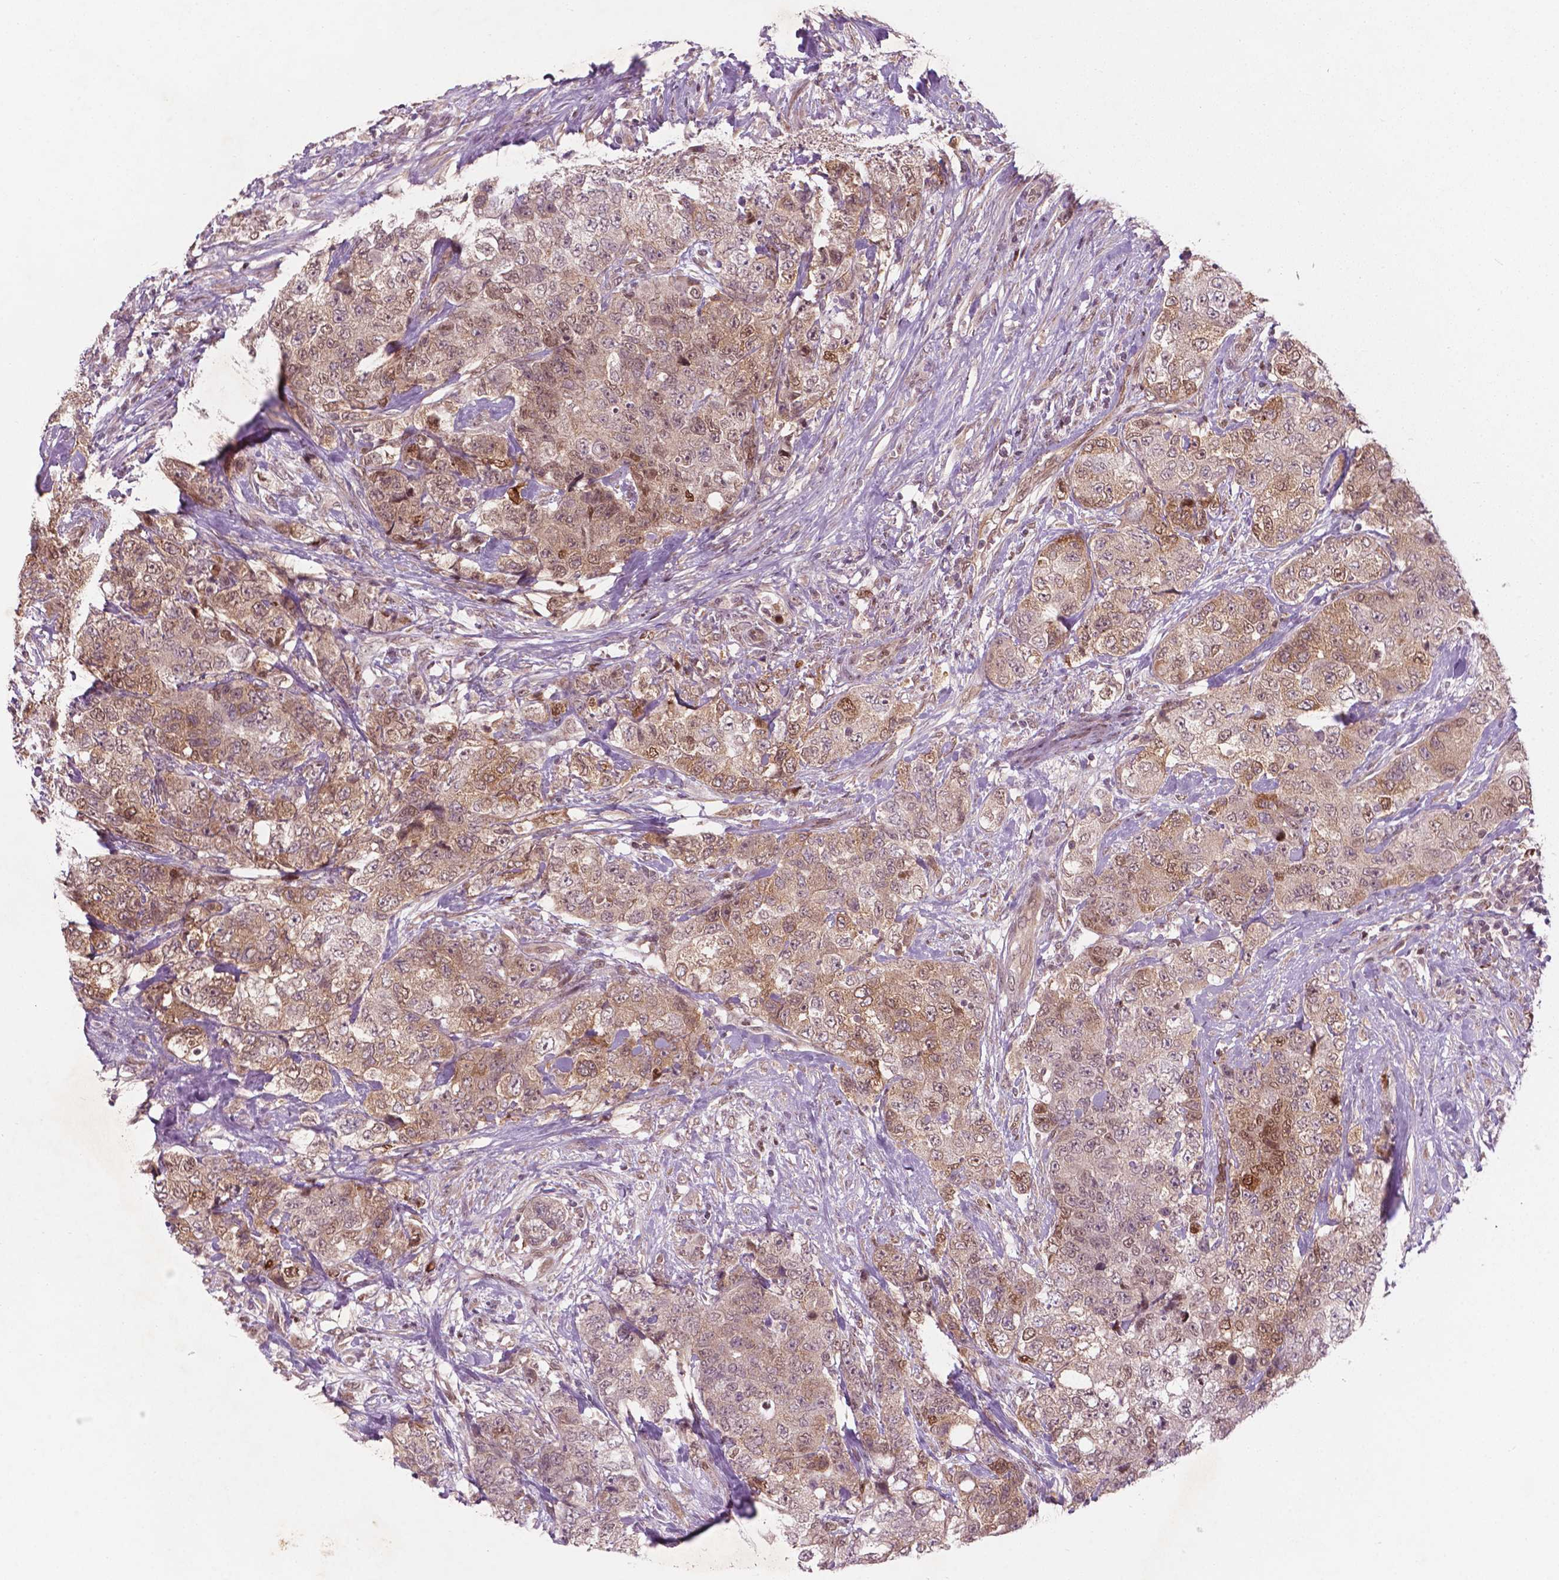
{"staining": {"intensity": "moderate", "quantity": ">75%", "location": "cytoplasmic/membranous,nuclear"}, "tissue": "urothelial cancer", "cell_type": "Tumor cells", "image_type": "cancer", "snomed": [{"axis": "morphology", "description": "Urothelial carcinoma, High grade"}, {"axis": "topography", "description": "Urinary bladder"}], "caption": "Immunohistochemistry of urothelial carcinoma (high-grade) displays medium levels of moderate cytoplasmic/membranous and nuclear staining in approximately >75% of tumor cells.", "gene": "NFAT5", "patient": {"sex": "female", "age": 78}}